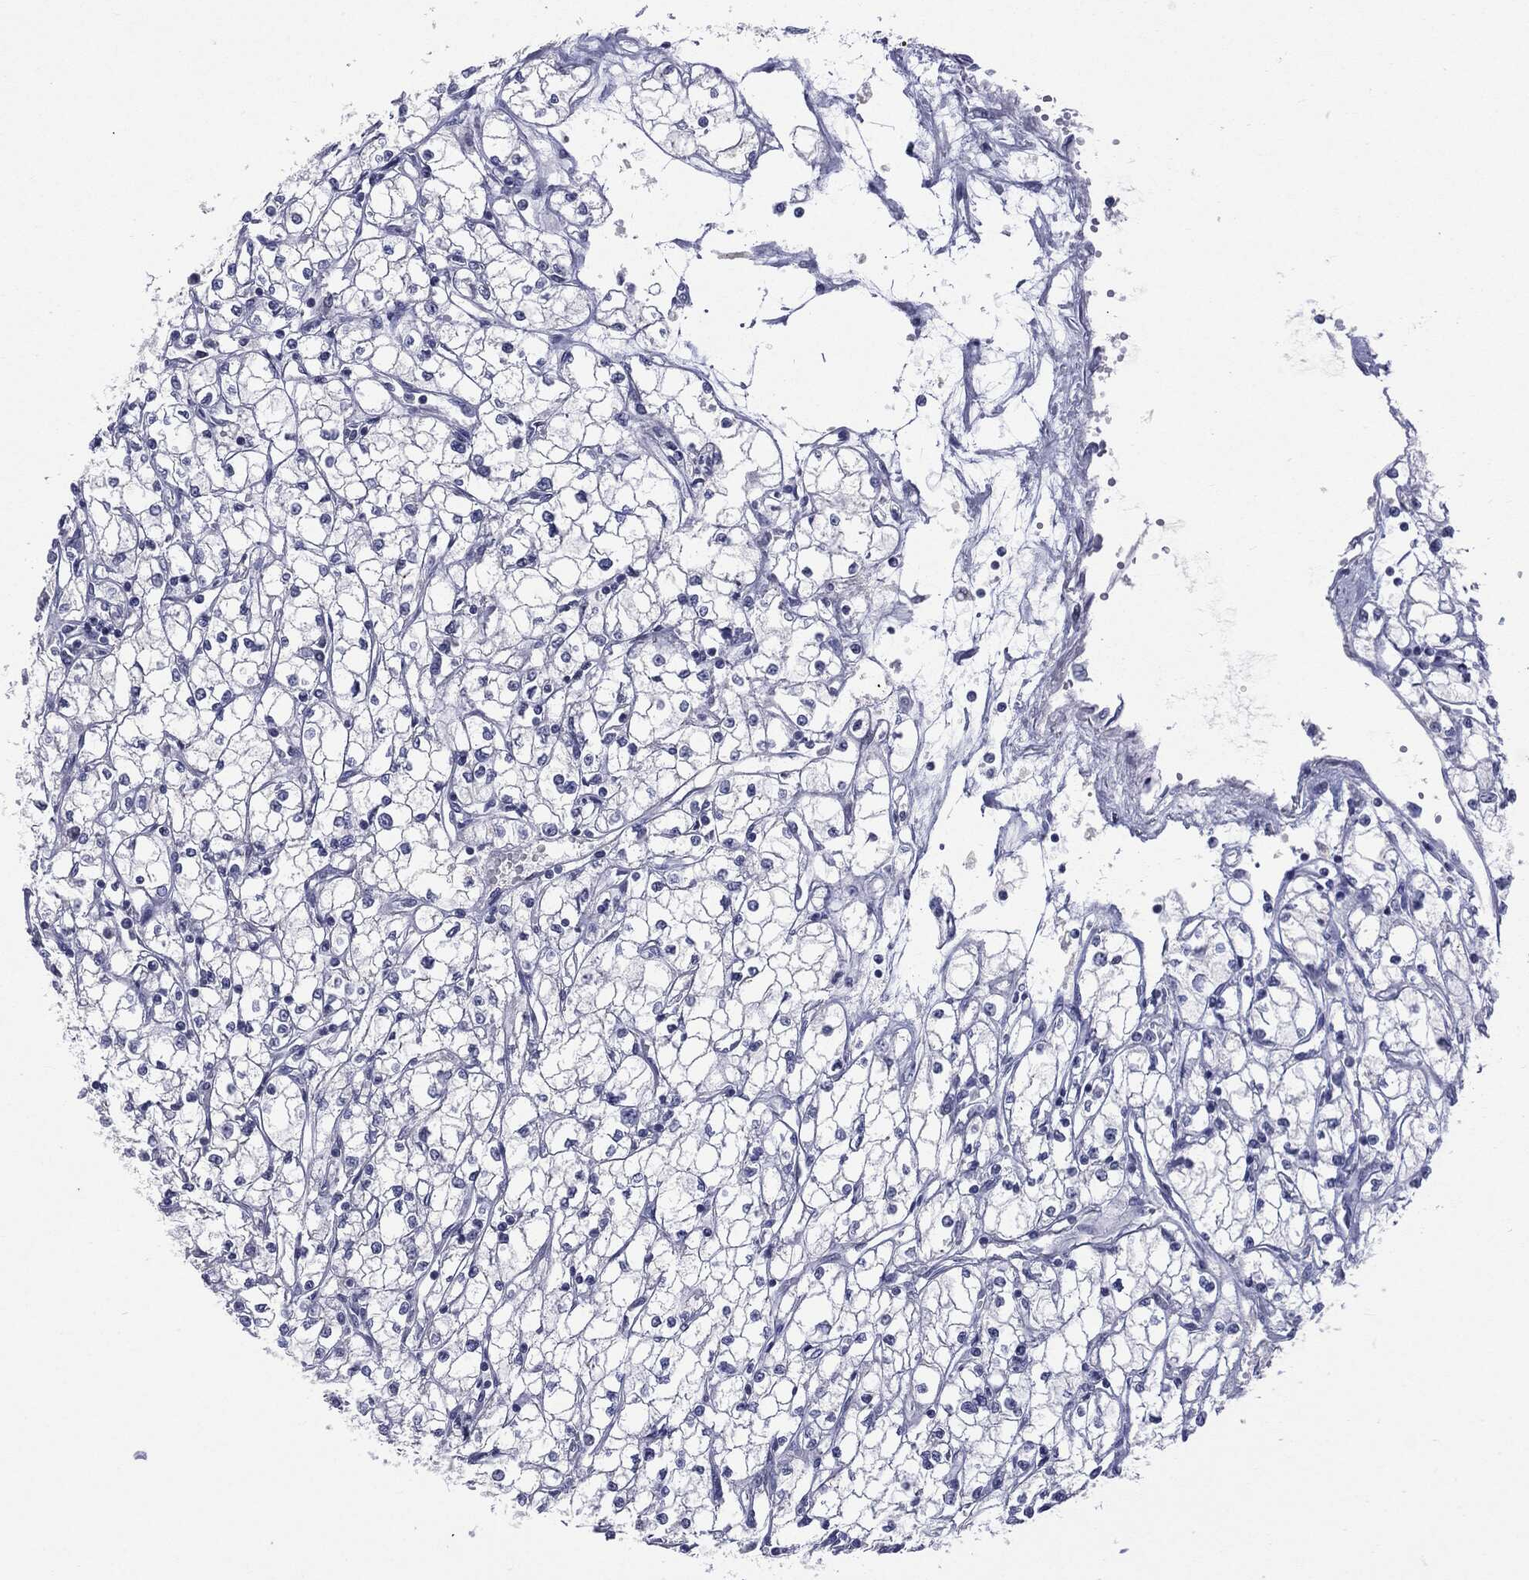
{"staining": {"intensity": "negative", "quantity": "none", "location": "none"}, "tissue": "renal cancer", "cell_type": "Tumor cells", "image_type": "cancer", "snomed": [{"axis": "morphology", "description": "Adenocarcinoma, NOS"}, {"axis": "topography", "description": "Kidney"}], "caption": "Human renal adenocarcinoma stained for a protein using immunohistochemistry (IHC) demonstrates no expression in tumor cells.", "gene": "TSHB", "patient": {"sex": "male", "age": 67}}